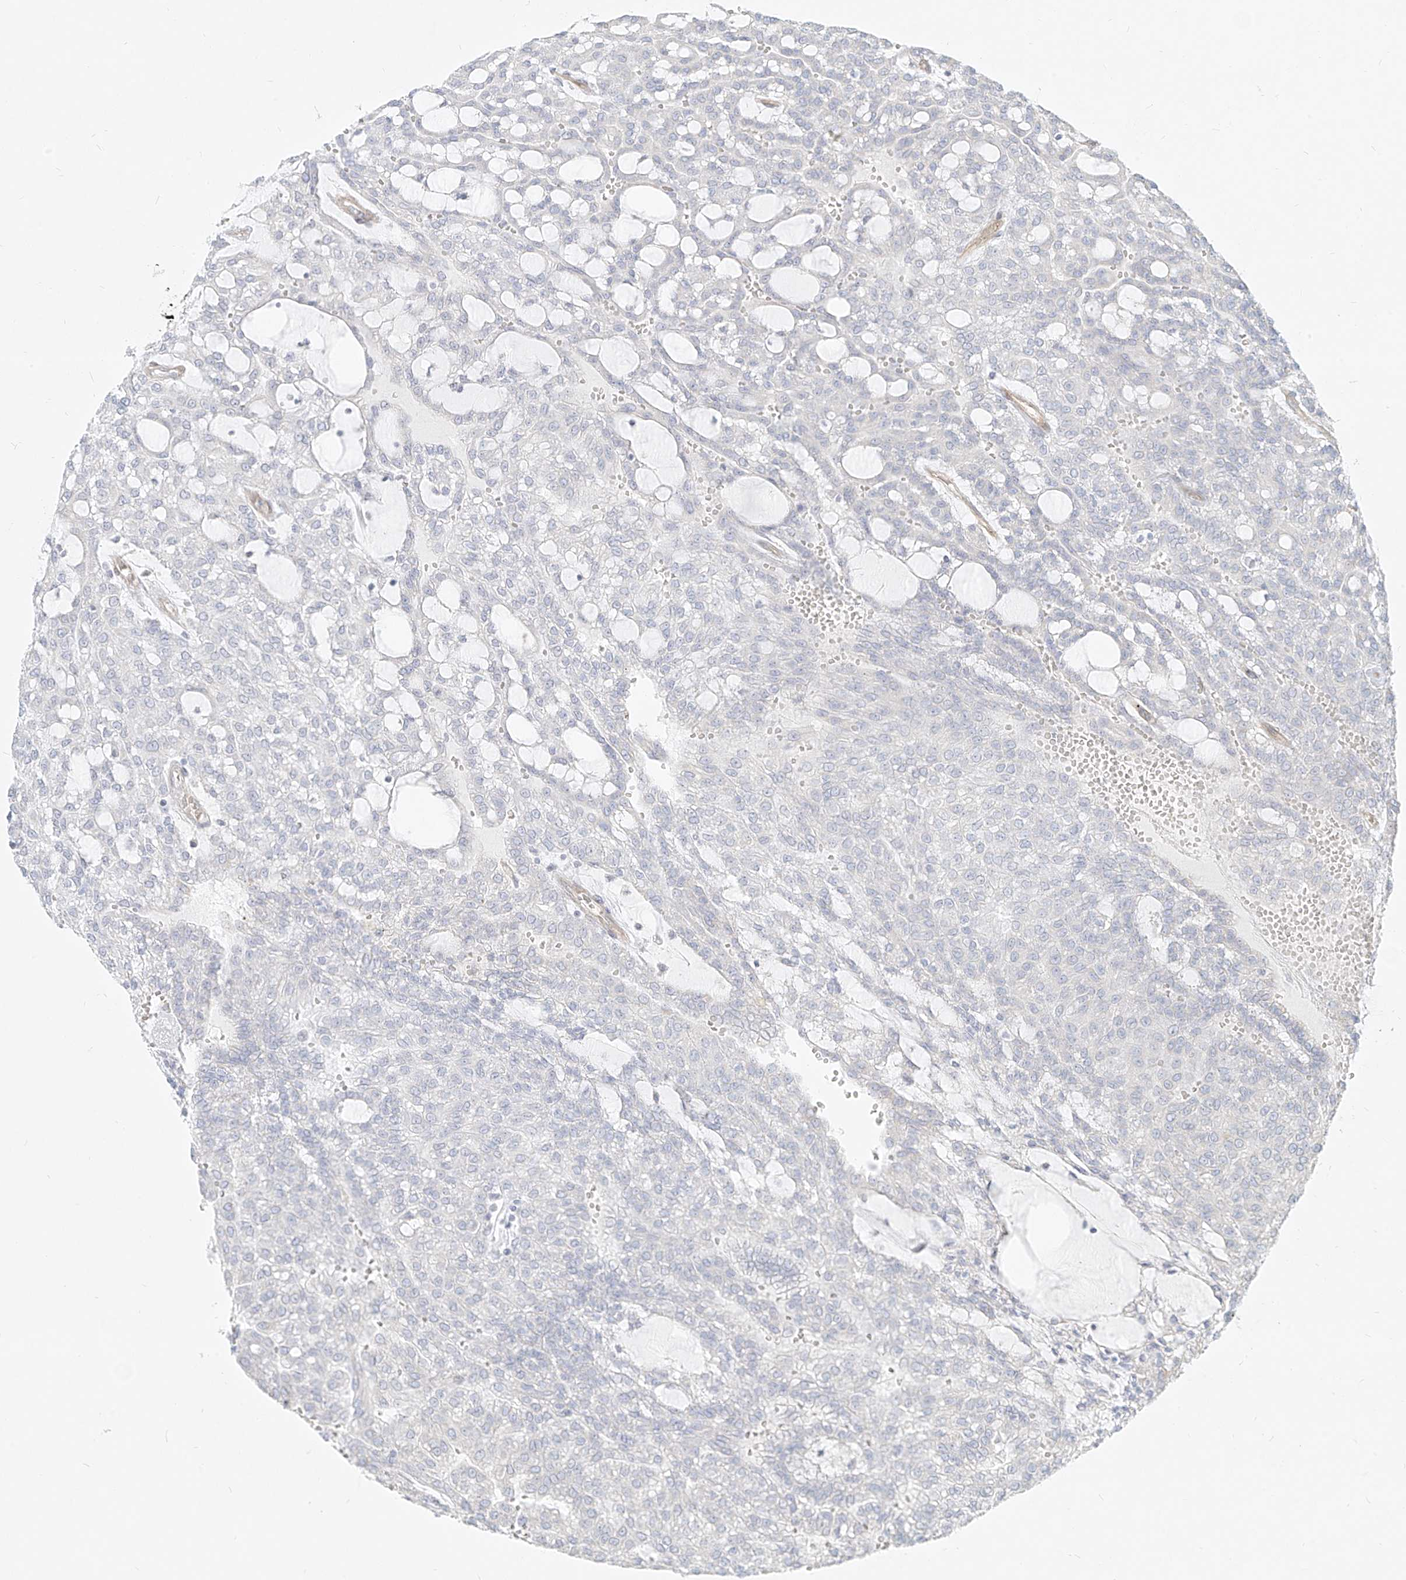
{"staining": {"intensity": "negative", "quantity": "none", "location": "none"}, "tissue": "renal cancer", "cell_type": "Tumor cells", "image_type": "cancer", "snomed": [{"axis": "morphology", "description": "Adenocarcinoma, NOS"}, {"axis": "topography", "description": "Kidney"}], "caption": "Immunohistochemistry histopathology image of neoplastic tissue: renal cancer stained with DAB (3,3'-diaminobenzidine) reveals no significant protein staining in tumor cells.", "gene": "ITPKB", "patient": {"sex": "male", "age": 63}}